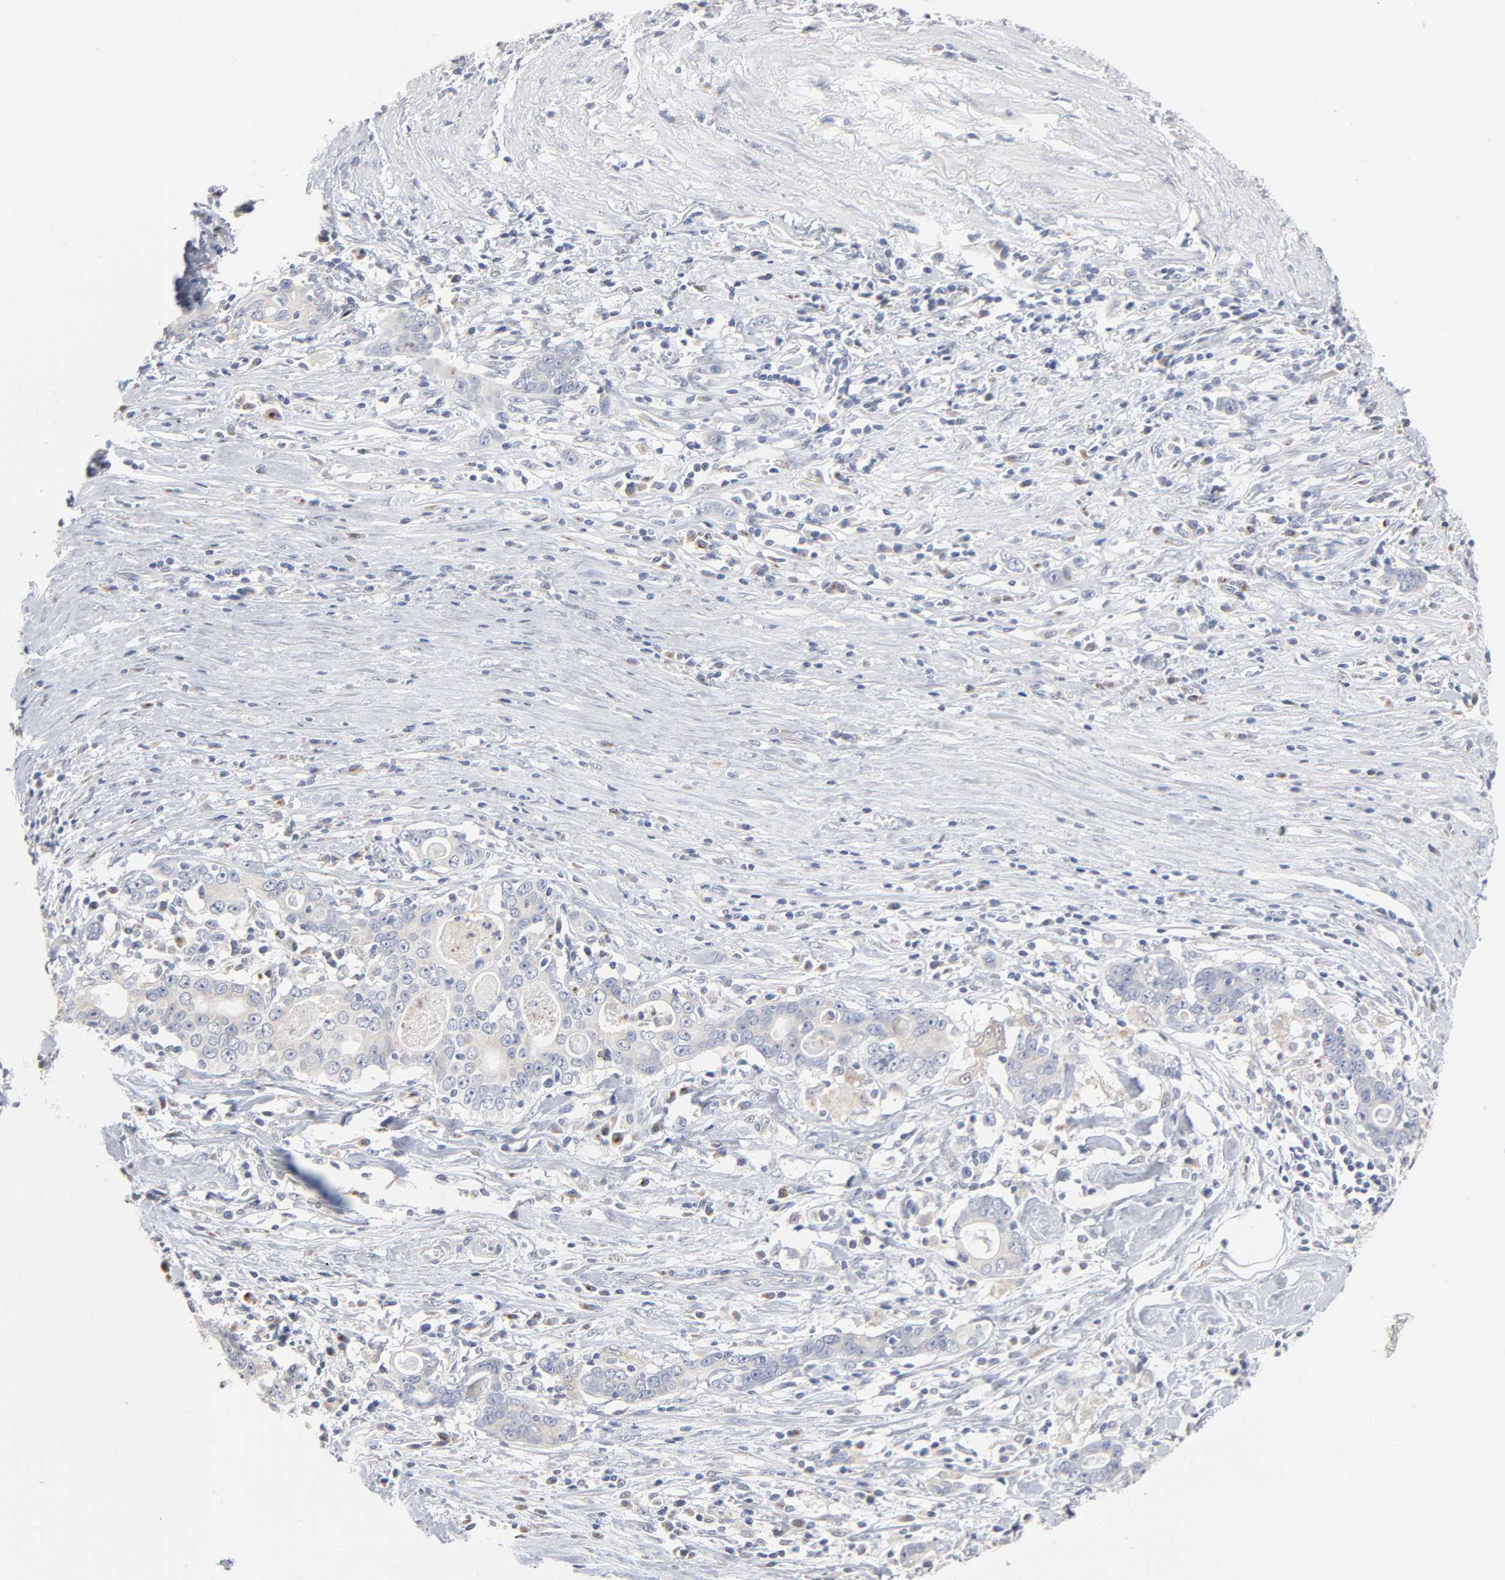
{"staining": {"intensity": "negative", "quantity": "none", "location": "none"}, "tissue": "stomach cancer", "cell_type": "Tumor cells", "image_type": "cancer", "snomed": [{"axis": "morphology", "description": "Adenocarcinoma, NOS"}, {"axis": "topography", "description": "Stomach, lower"}], "caption": "DAB (3,3'-diaminobenzidine) immunohistochemical staining of stomach cancer displays no significant expression in tumor cells.", "gene": "AK7", "patient": {"sex": "female", "age": 72}}